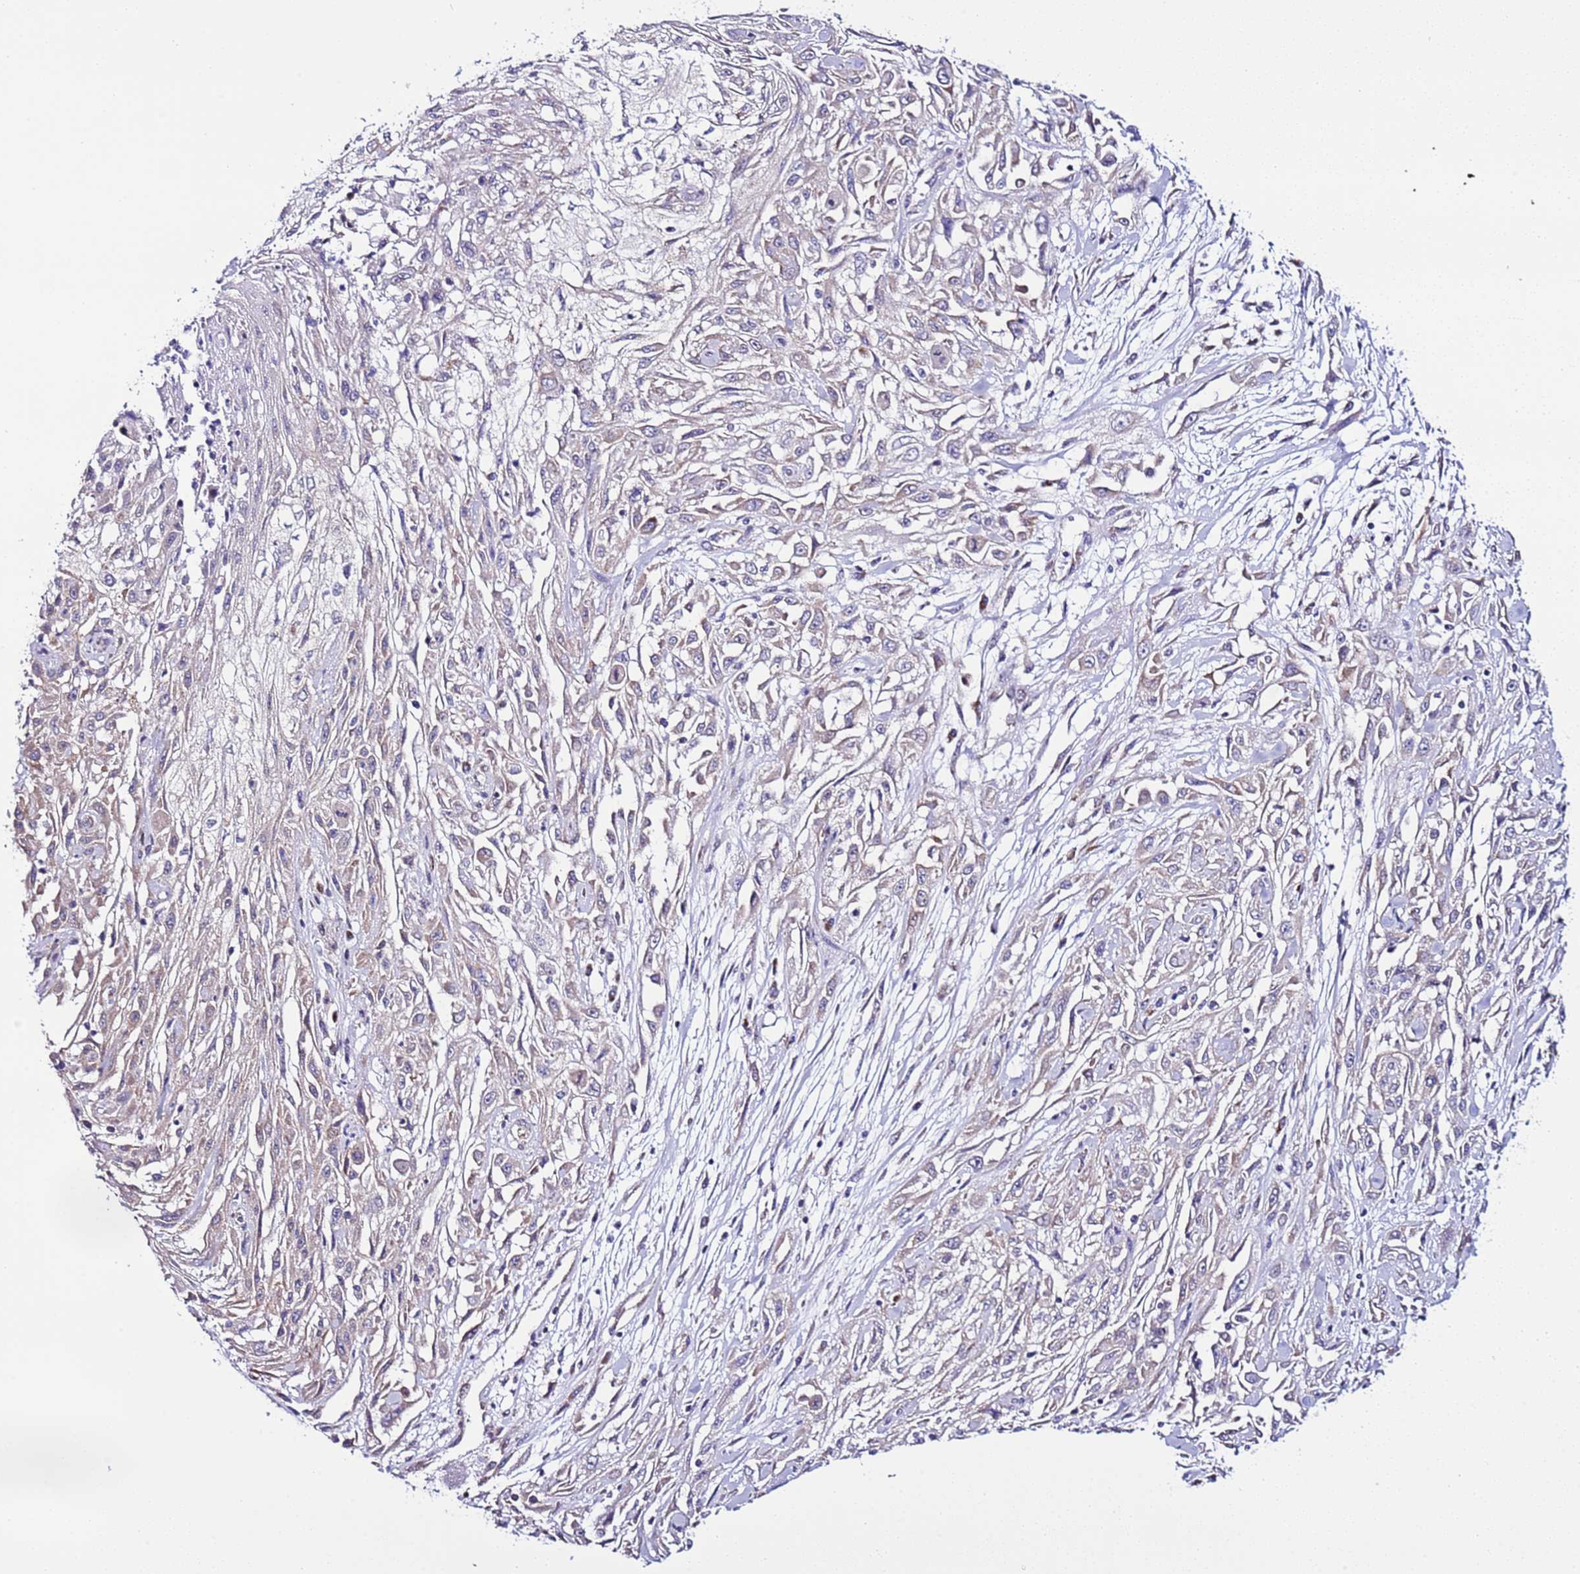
{"staining": {"intensity": "negative", "quantity": "none", "location": "none"}, "tissue": "skin cancer", "cell_type": "Tumor cells", "image_type": "cancer", "snomed": [{"axis": "morphology", "description": "Squamous cell carcinoma, NOS"}, {"axis": "morphology", "description": "Squamous cell carcinoma, metastatic, NOS"}, {"axis": "topography", "description": "Skin"}, {"axis": "topography", "description": "Lymph node"}], "caption": "IHC photomicrograph of skin cancer stained for a protein (brown), which demonstrates no staining in tumor cells. Brightfield microscopy of immunohistochemistry stained with DAB (brown) and hematoxylin (blue), captured at high magnification.", "gene": "AHI1", "patient": {"sex": "male", "age": 75}}